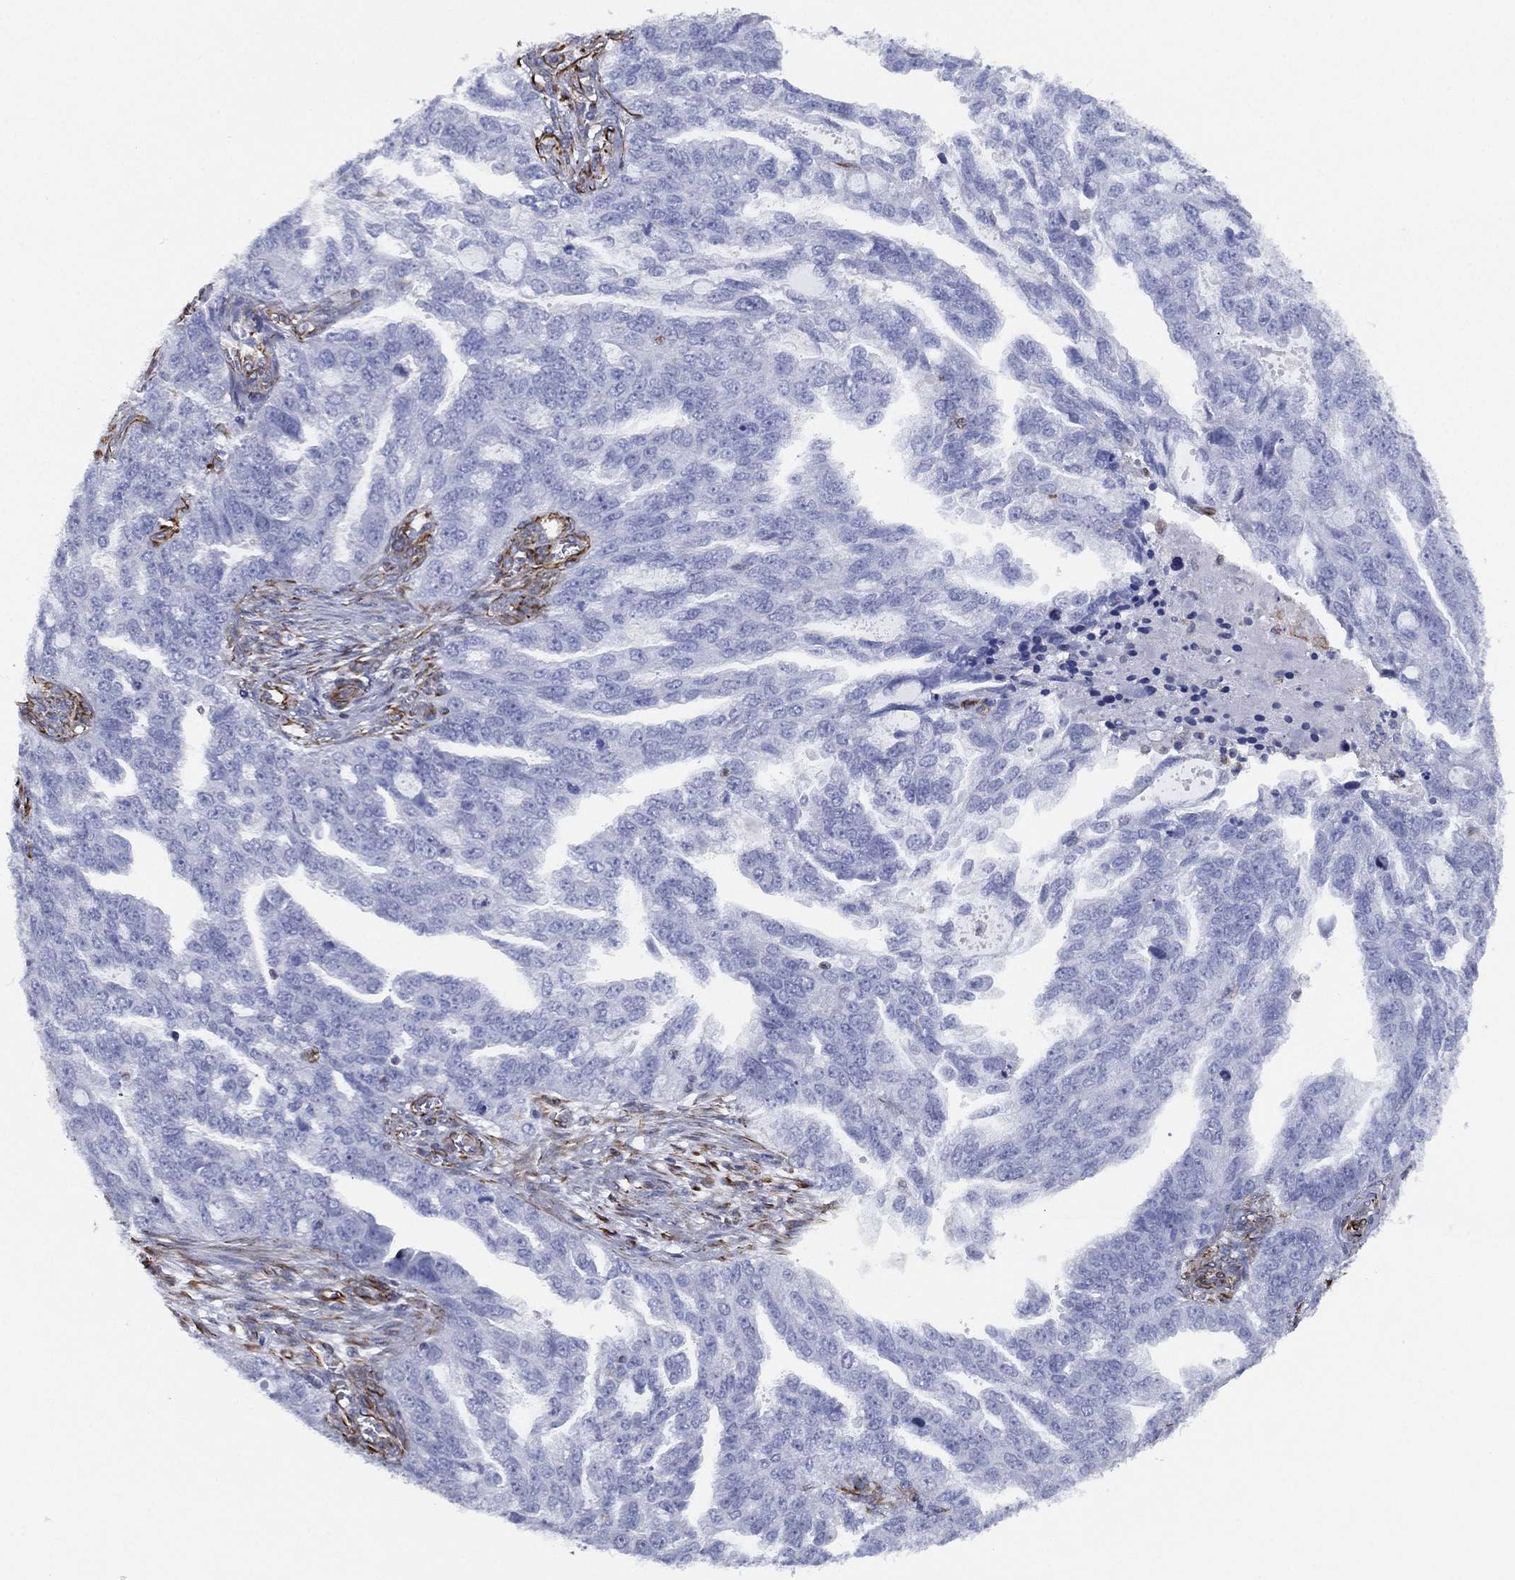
{"staining": {"intensity": "negative", "quantity": "none", "location": "none"}, "tissue": "ovarian cancer", "cell_type": "Tumor cells", "image_type": "cancer", "snomed": [{"axis": "morphology", "description": "Cystadenocarcinoma, serous, NOS"}, {"axis": "topography", "description": "Ovary"}], "caption": "A micrograph of human ovarian serous cystadenocarcinoma is negative for staining in tumor cells.", "gene": "MAS1", "patient": {"sex": "female", "age": 51}}